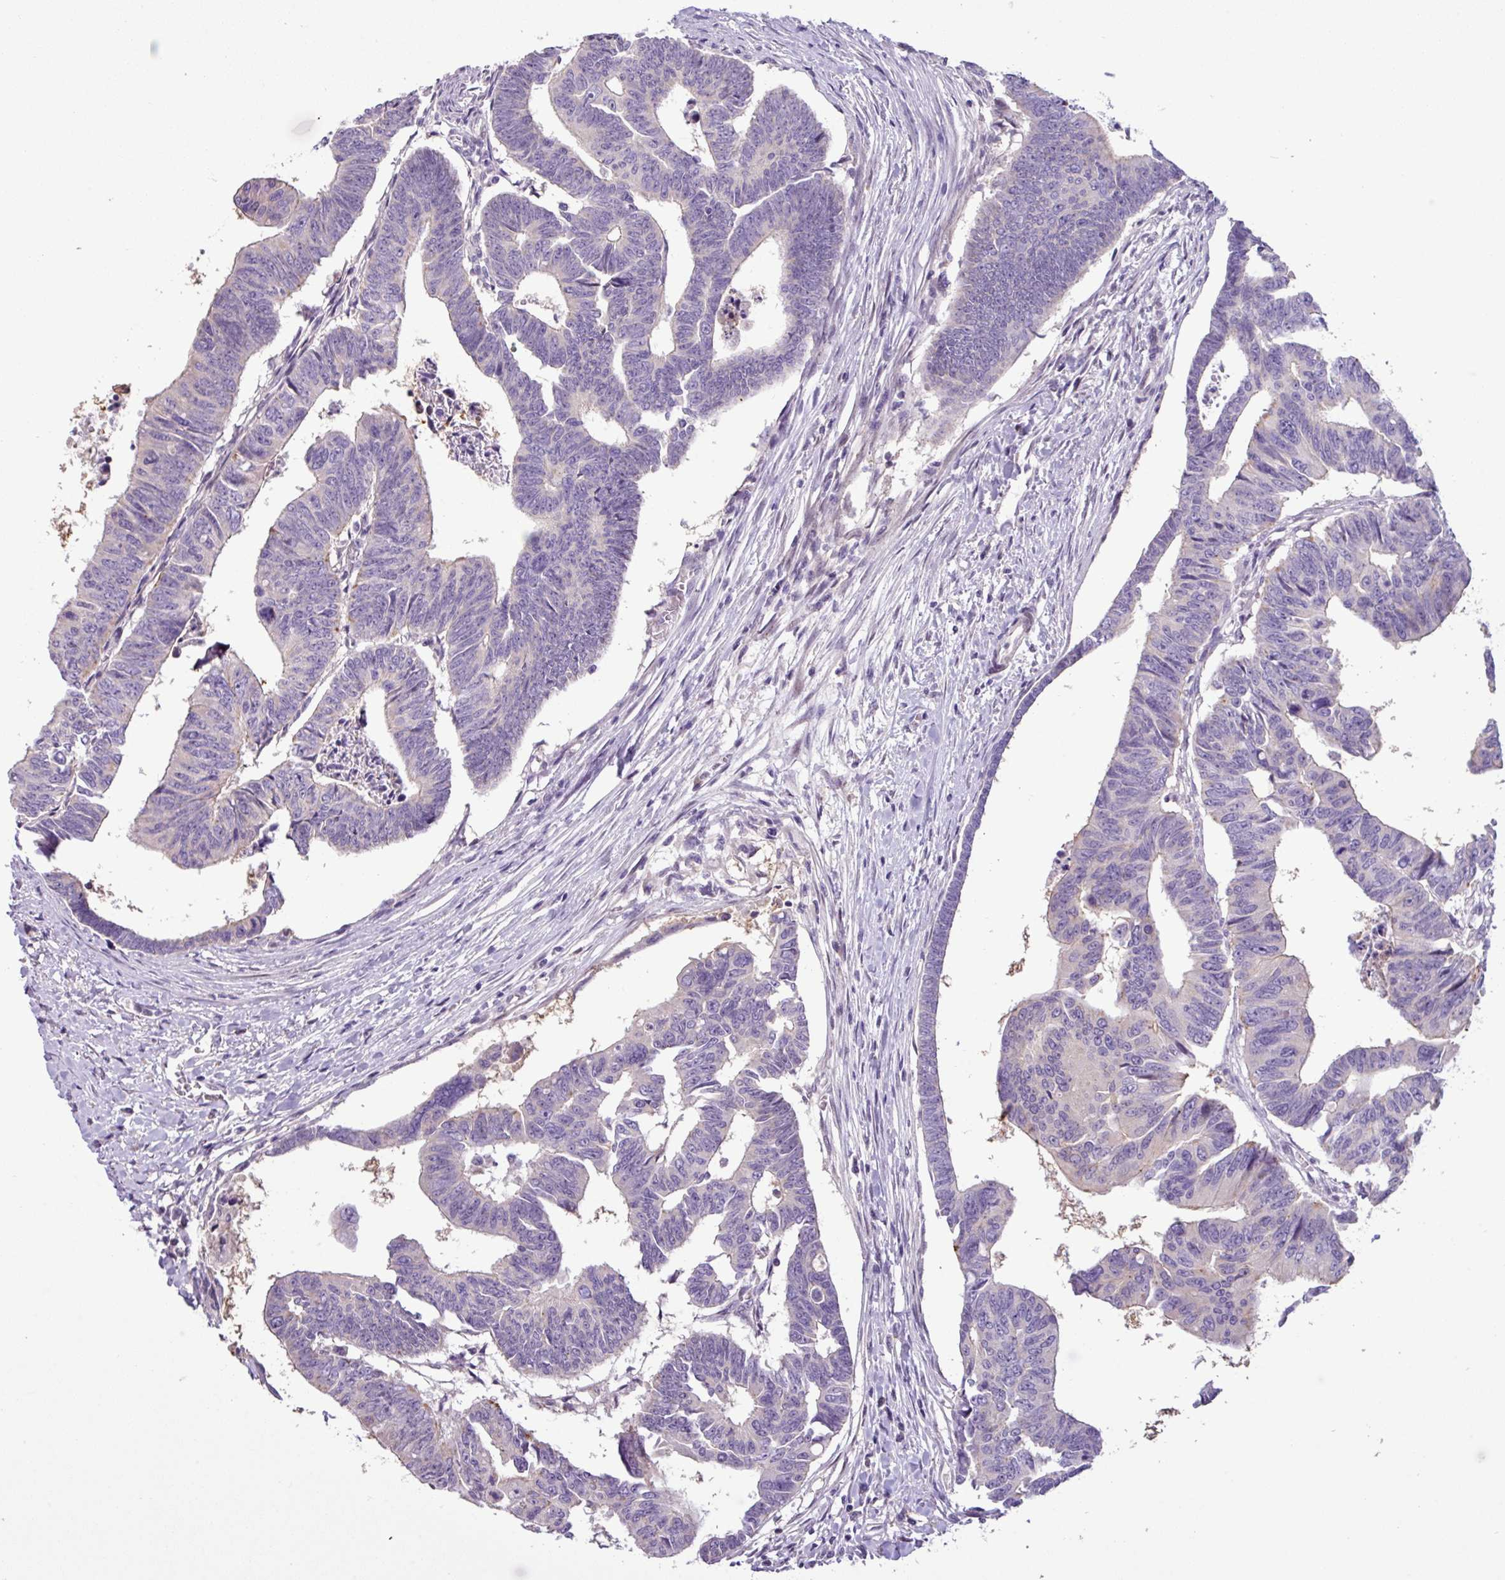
{"staining": {"intensity": "negative", "quantity": "none", "location": "none"}, "tissue": "colorectal cancer", "cell_type": "Tumor cells", "image_type": "cancer", "snomed": [{"axis": "morphology", "description": "Adenocarcinoma, NOS"}, {"axis": "topography", "description": "Rectum"}], "caption": "DAB (3,3'-diaminobenzidine) immunohistochemical staining of adenocarcinoma (colorectal) demonstrates no significant positivity in tumor cells. (DAB immunohistochemistry, high magnification).", "gene": "PNLDC1", "patient": {"sex": "female", "age": 65}}